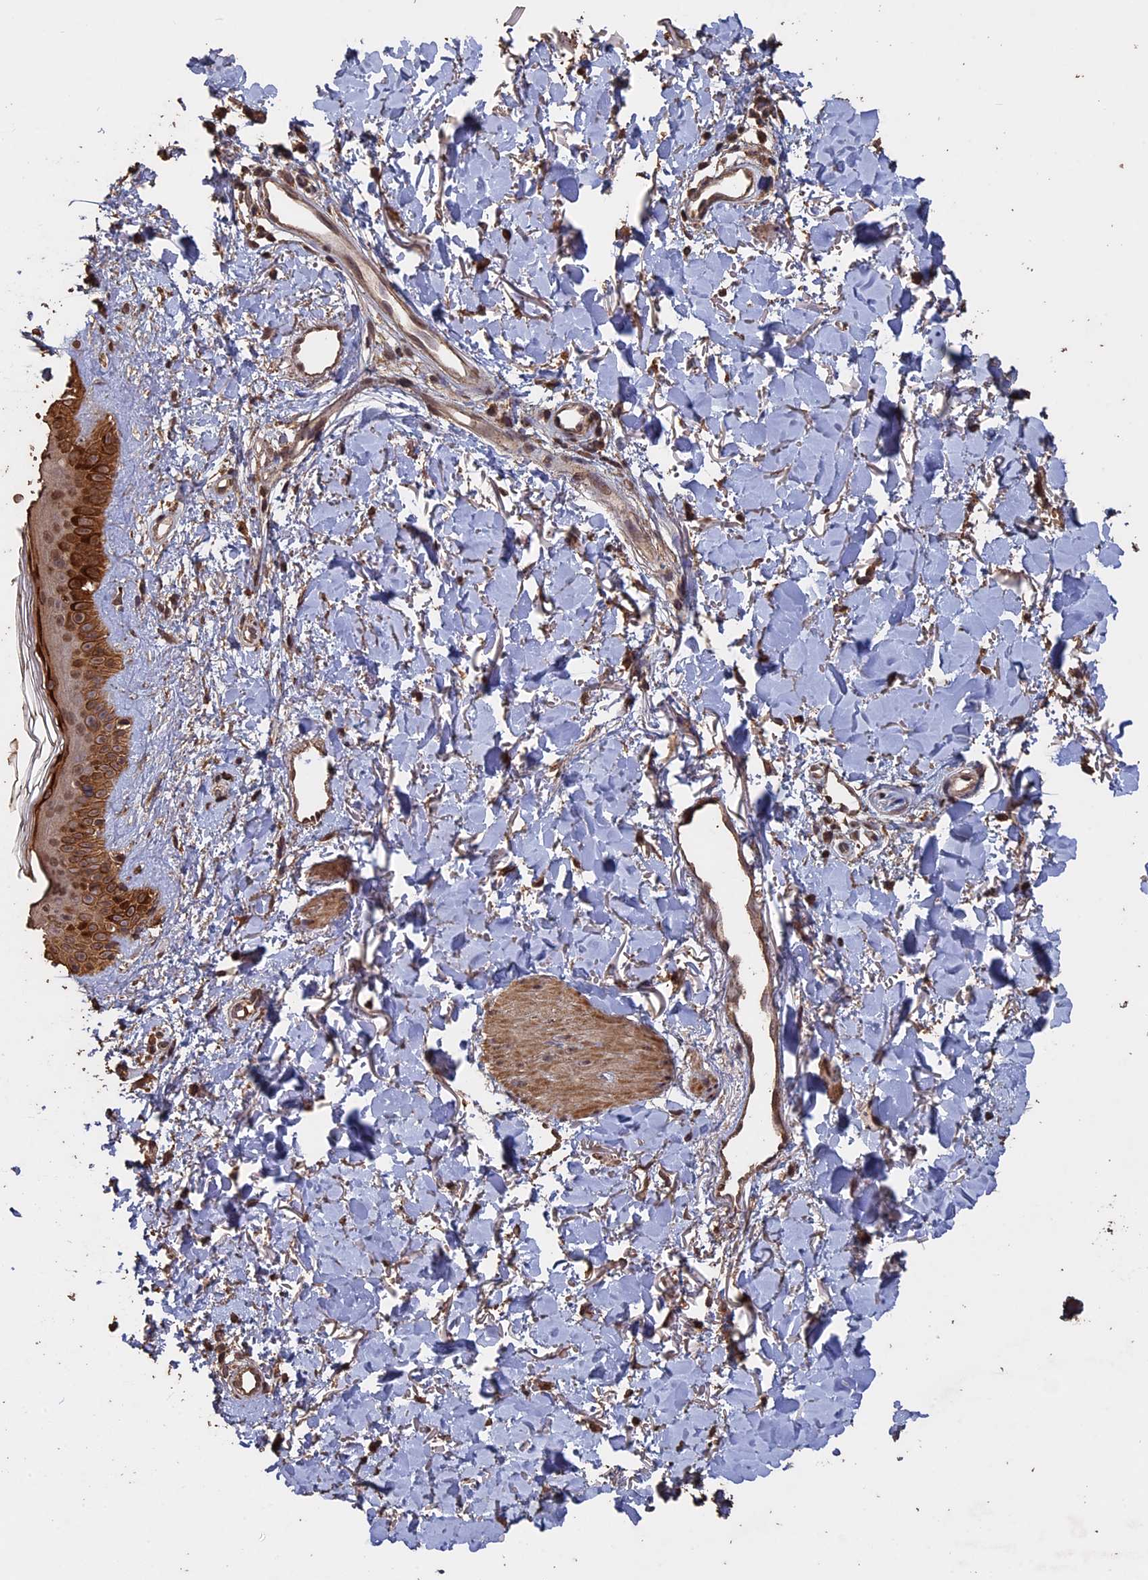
{"staining": {"intensity": "moderate", "quantity": ">75%", "location": "cytoplasmic/membranous"}, "tissue": "skin", "cell_type": "Fibroblasts", "image_type": "normal", "snomed": [{"axis": "morphology", "description": "Normal tissue, NOS"}, {"axis": "topography", "description": "Skin"}], "caption": "Unremarkable skin displays moderate cytoplasmic/membranous positivity in approximately >75% of fibroblasts.", "gene": "HUNK", "patient": {"sex": "female", "age": 58}}